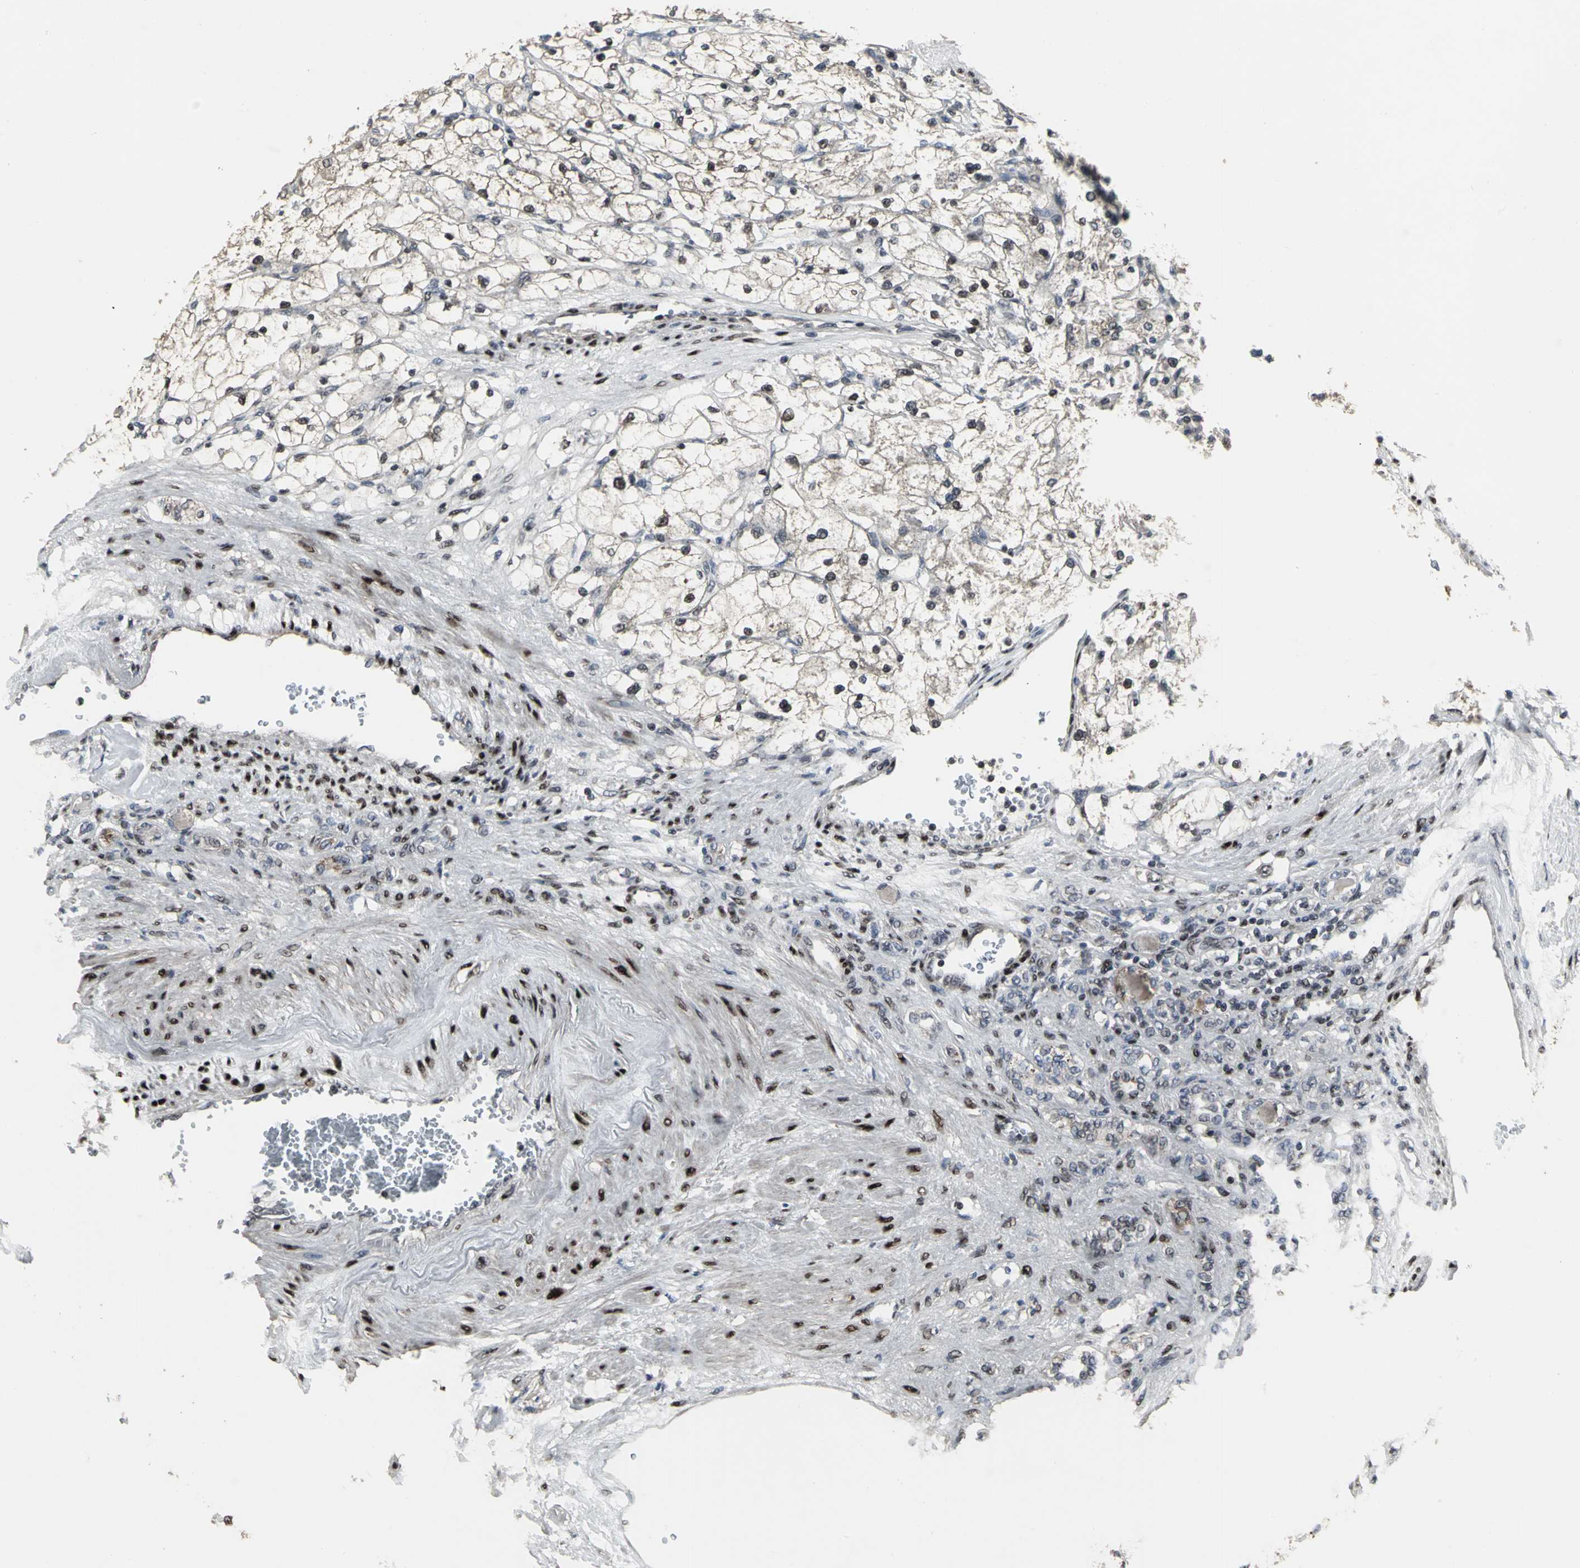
{"staining": {"intensity": "weak", "quantity": "<25%", "location": "nuclear"}, "tissue": "renal cancer", "cell_type": "Tumor cells", "image_type": "cancer", "snomed": [{"axis": "morphology", "description": "Adenocarcinoma, NOS"}, {"axis": "topography", "description": "Kidney"}], "caption": "This photomicrograph is of renal cancer stained with immunohistochemistry to label a protein in brown with the nuclei are counter-stained blue. There is no positivity in tumor cells.", "gene": "SRF", "patient": {"sex": "female", "age": 83}}